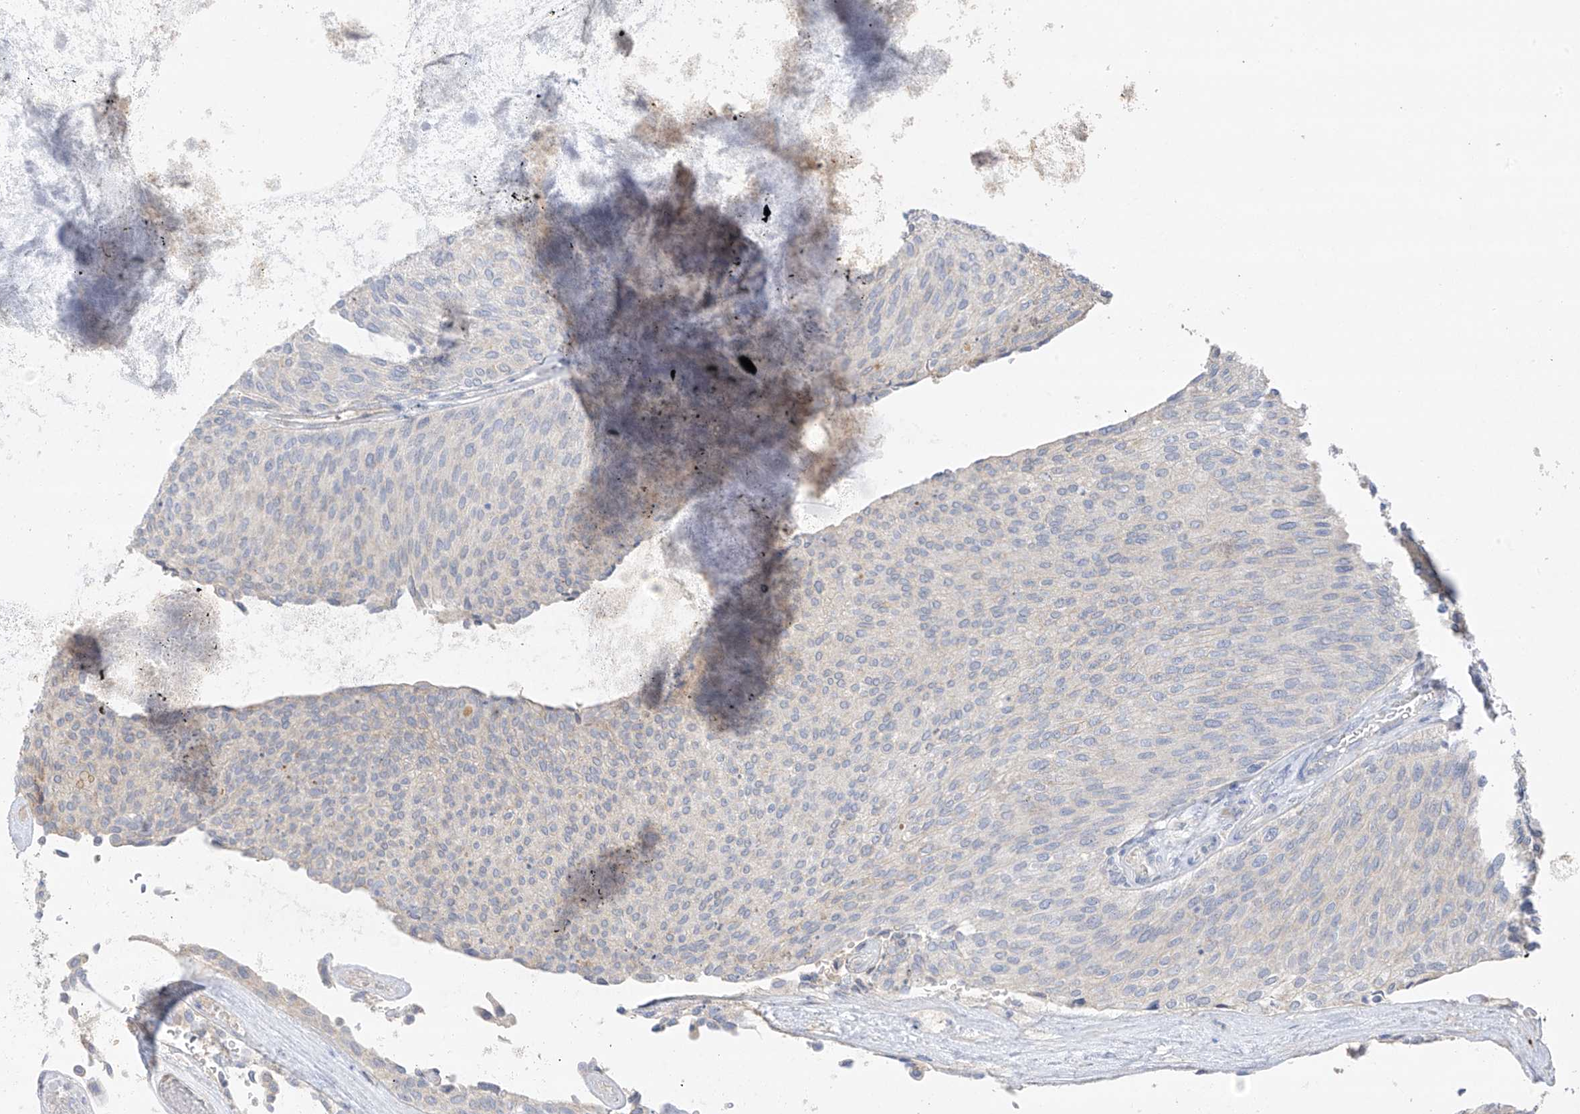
{"staining": {"intensity": "negative", "quantity": "none", "location": "none"}, "tissue": "urothelial cancer", "cell_type": "Tumor cells", "image_type": "cancer", "snomed": [{"axis": "morphology", "description": "Urothelial carcinoma, Low grade"}, {"axis": "topography", "description": "Urinary bladder"}], "caption": "The immunohistochemistry (IHC) photomicrograph has no significant expression in tumor cells of urothelial carcinoma (low-grade) tissue.", "gene": "CAPN13", "patient": {"sex": "female", "age": 79}}